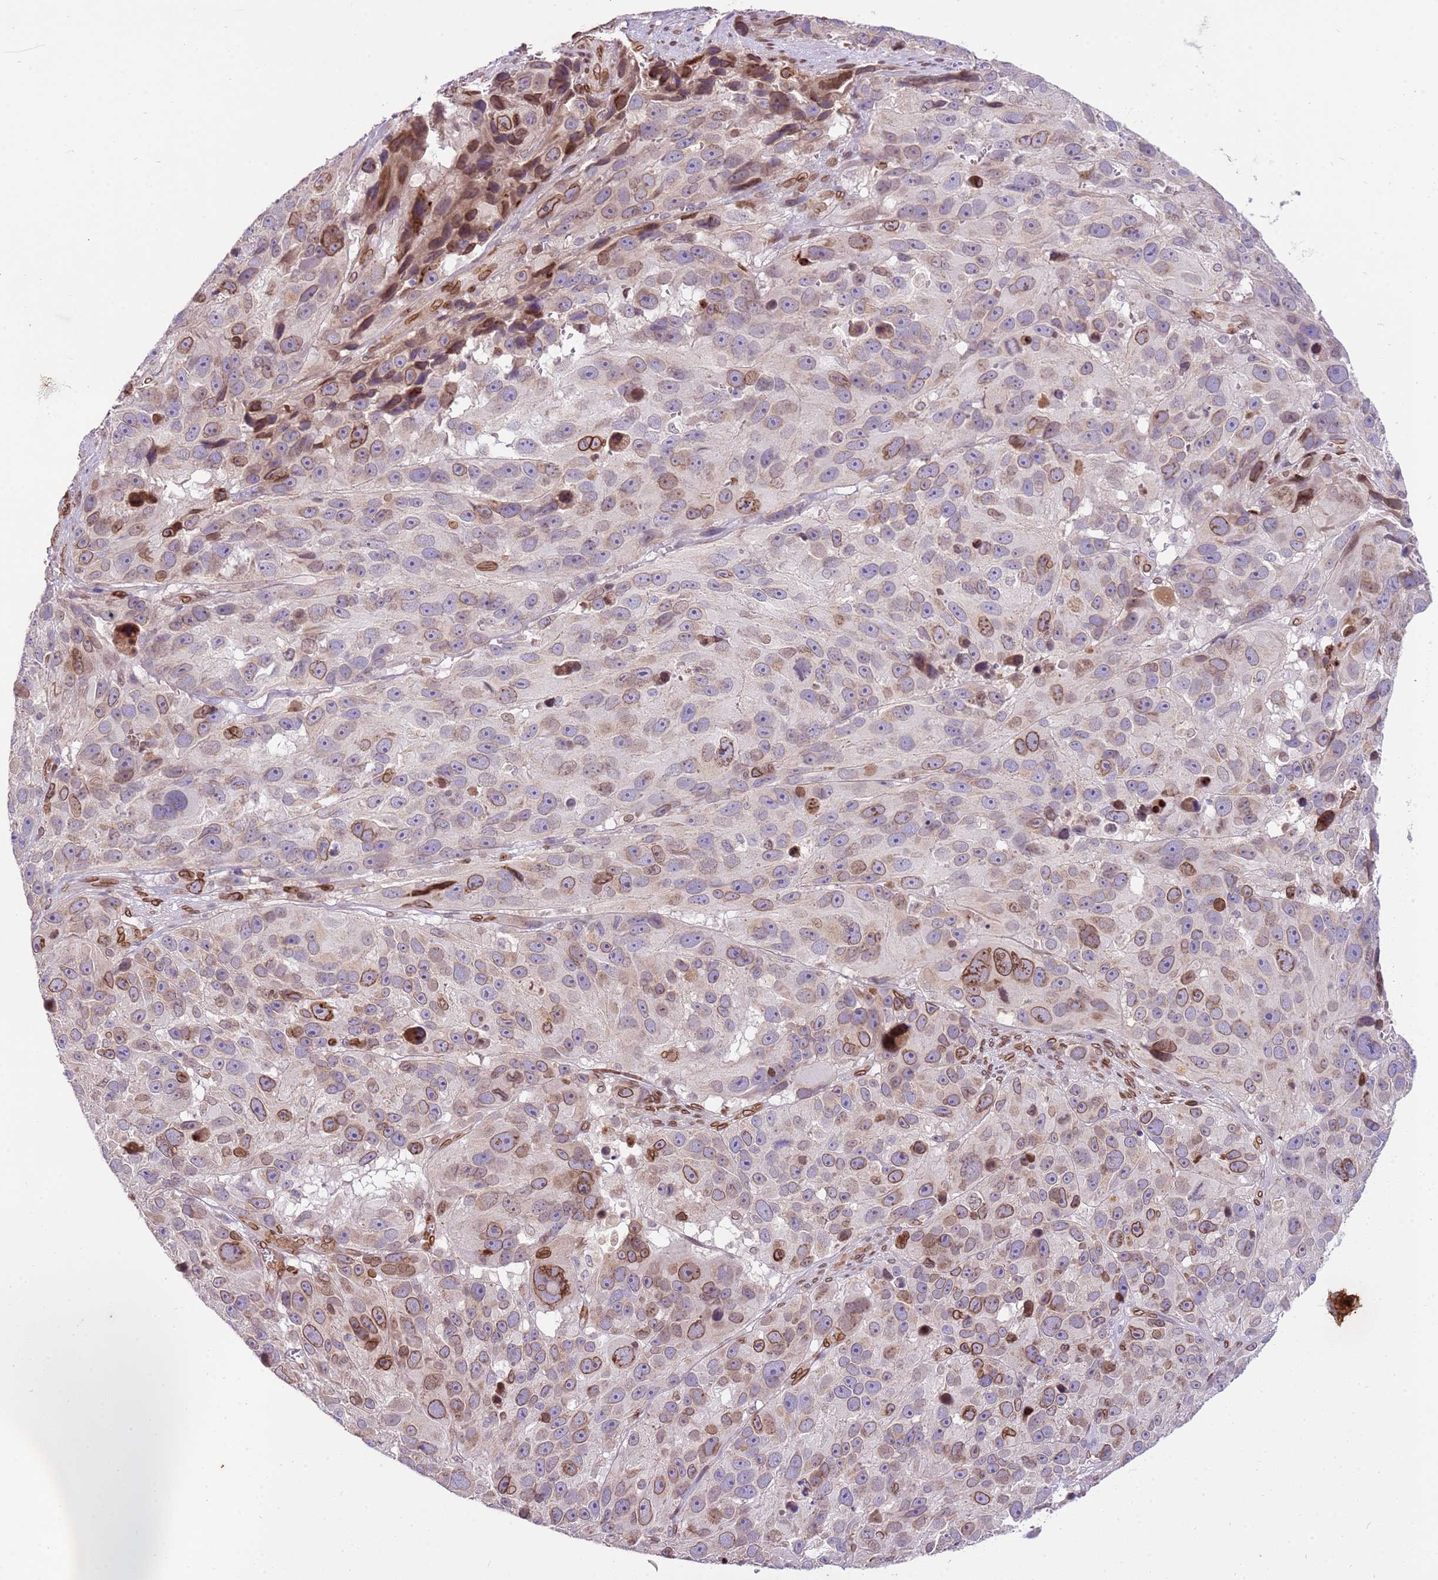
{"staining": {"intensity": "moderate", "quantity": "25%-75%", "location": "cytoplasmic/membranous,nuclear"}, "tissue": "melanoma", "cell_type": "Tumor cells", "image_type": "cancer", "snomed": [{"axis": "morphology", "description": "Malignant melanoma, NOS"}, {"axis": "topography", "description": "Skin"}], "caption": "Immunohistochemistry (IHC) micrograph of malignant melanoma stained for a protein (brown), which displays medium levels of moderate cytoplasmic/membranous and nuclear staining in approximately 25%-75% of tumor cells.", "gene": "TMEM47", "patient": {"sex": "male", "age": 84}}